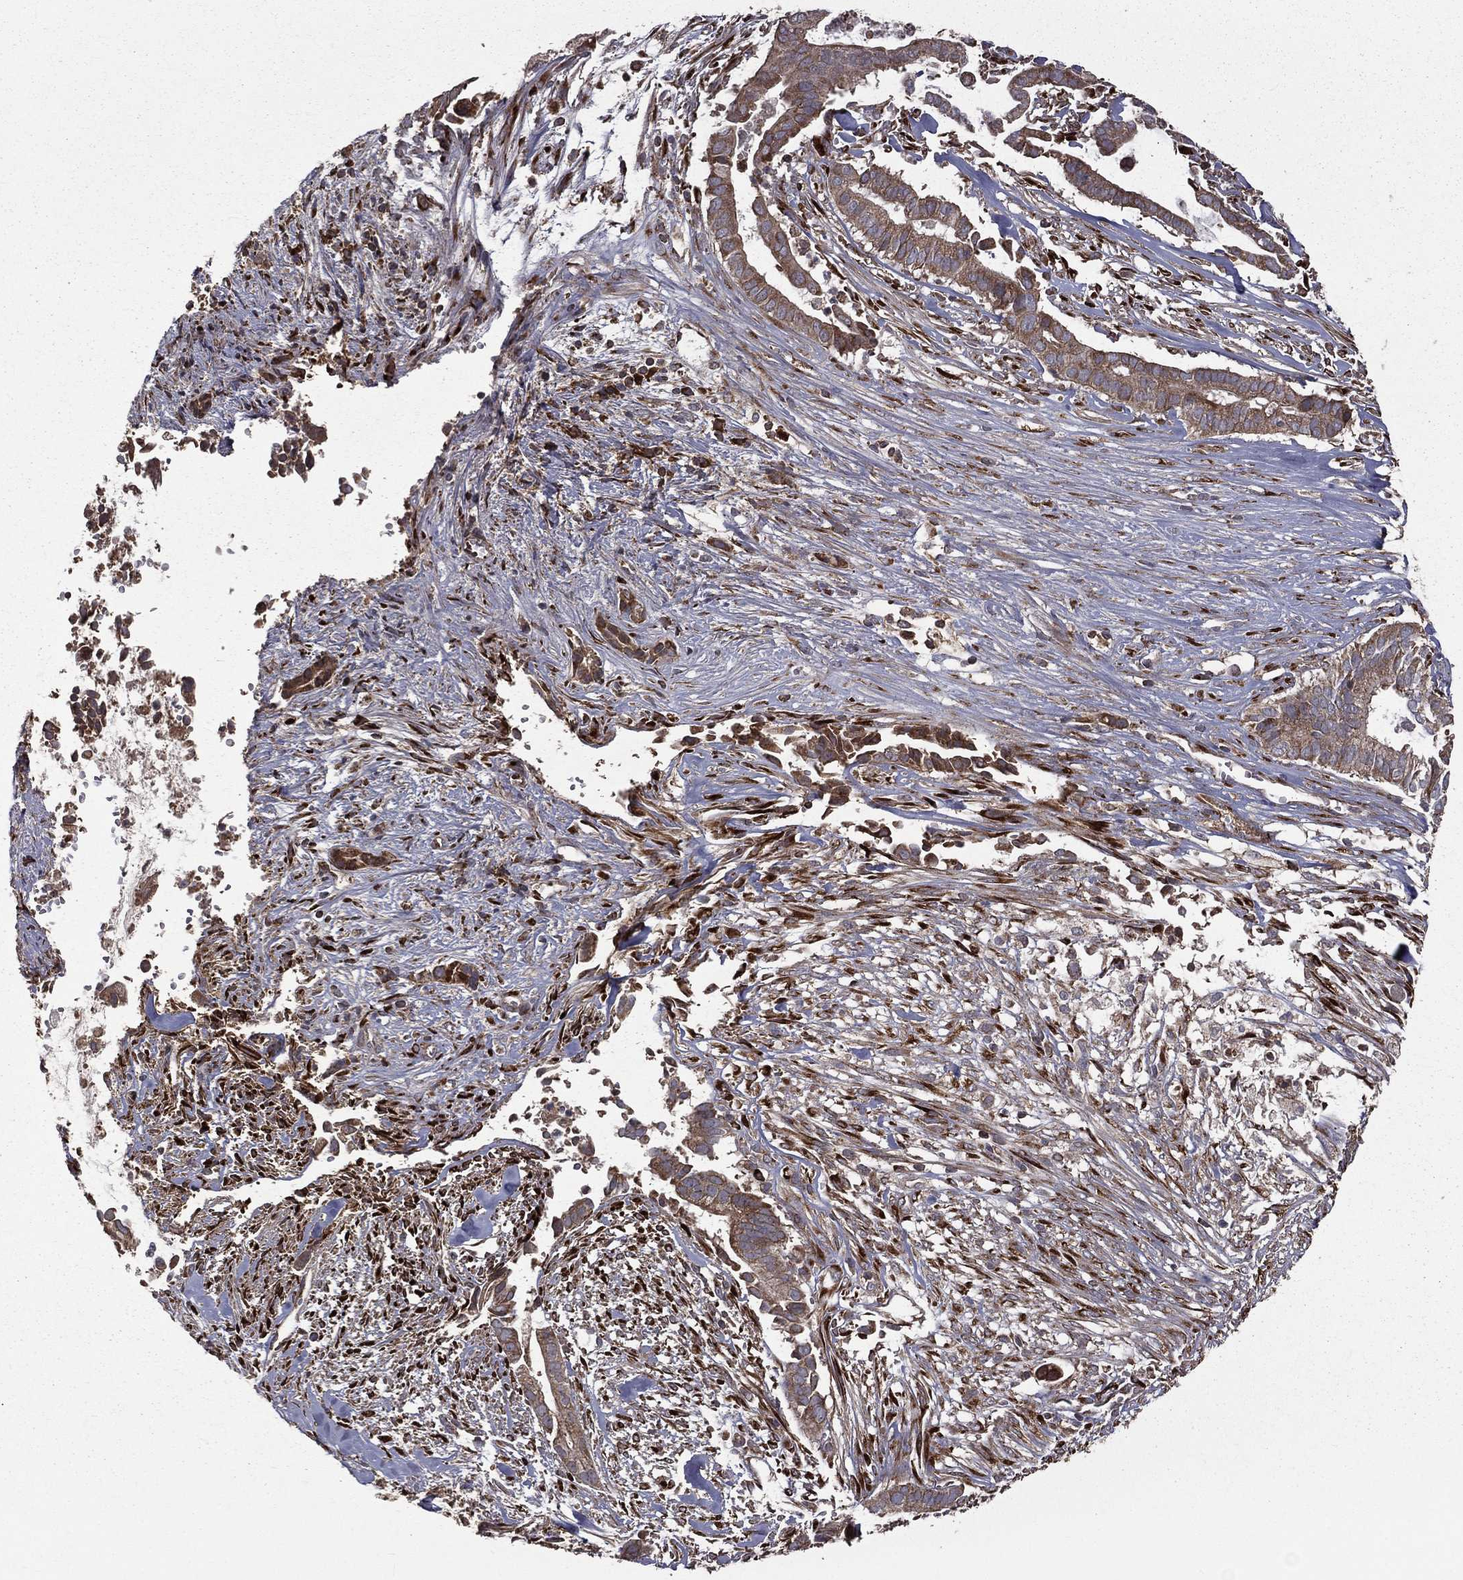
{"staining": {"intensity": "moderate", "quantity": ">75%", "location": "cytoplasmic/membranous"}, "tissue": "pancreatic cancer", "cell_type": "Tumor cells", "image_type": "cancer", "snomed": [{"axis": "morphology", "description": "Adenocarcinoma, NOS"}, {"axis": "topography", "description": "Pancreas"}], "caption": "Adenocarcinoma (pancreatic) stained with a brown dye demonstrates moderate cytoplasmic/membranous positive positivity in about >75% of tumor cells.", "gene": "OLFML1", "patient": {"sex": "male", "age": 61}}